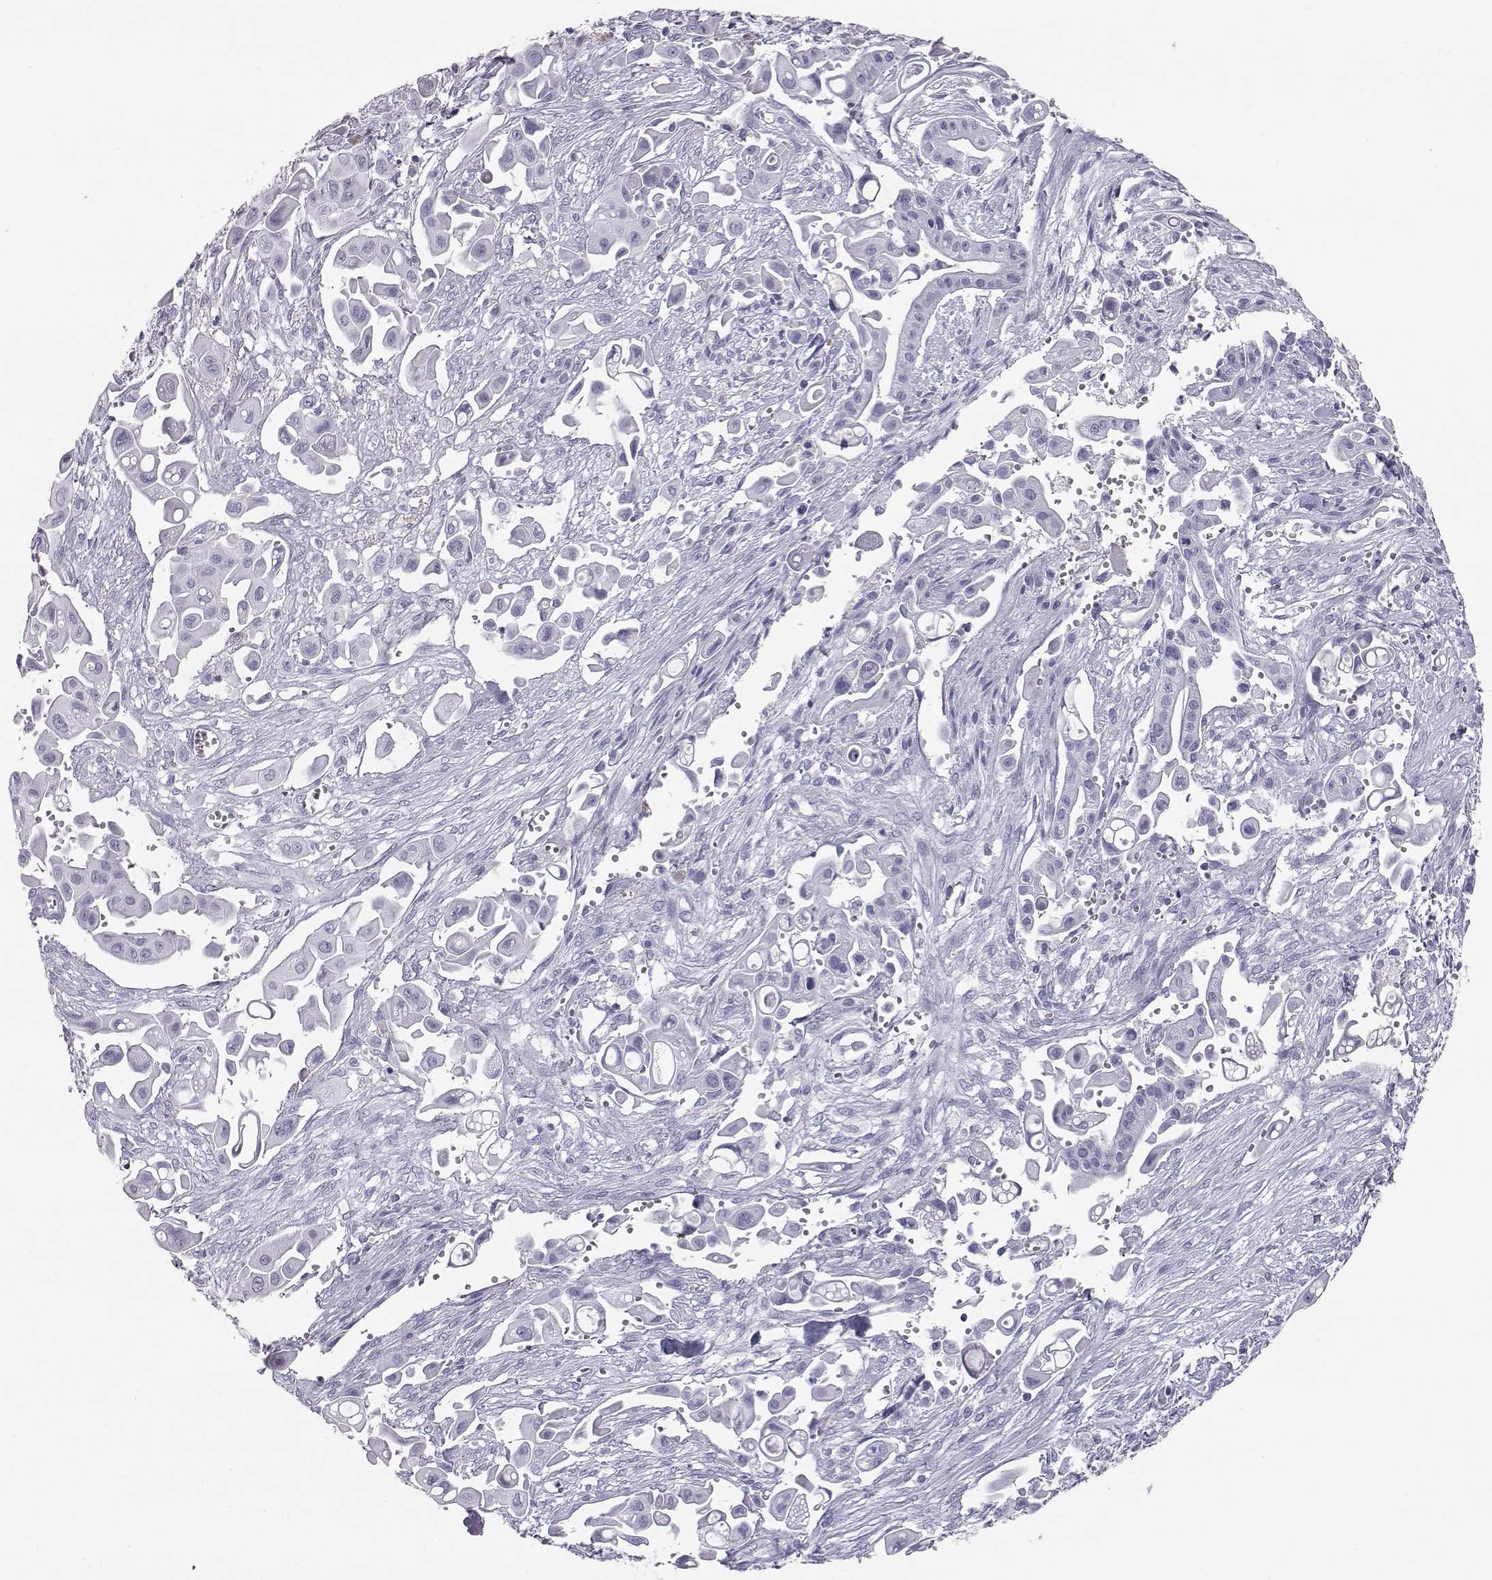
{"staining": {"intensity": "negative", "quantity": "none", "location": "none"}, "tissue": "pancreatic cancer", "cell_type": "Tumor cells", "image_type": "cancer", "snomed": [{"axis": "morphology", "description": "Adenocarcinoma, NOS"}, {"axis": "topography", "description": "Pancreas"}], "caption": "Immunohistochemistry of human adenocarcinoma (pancreatic) reveals no expression in tumor cells. (IHC, brightfield microscopy, high magnification).", "gene": "ITLN2", "patient": {"sex": "male", "age": 50}}